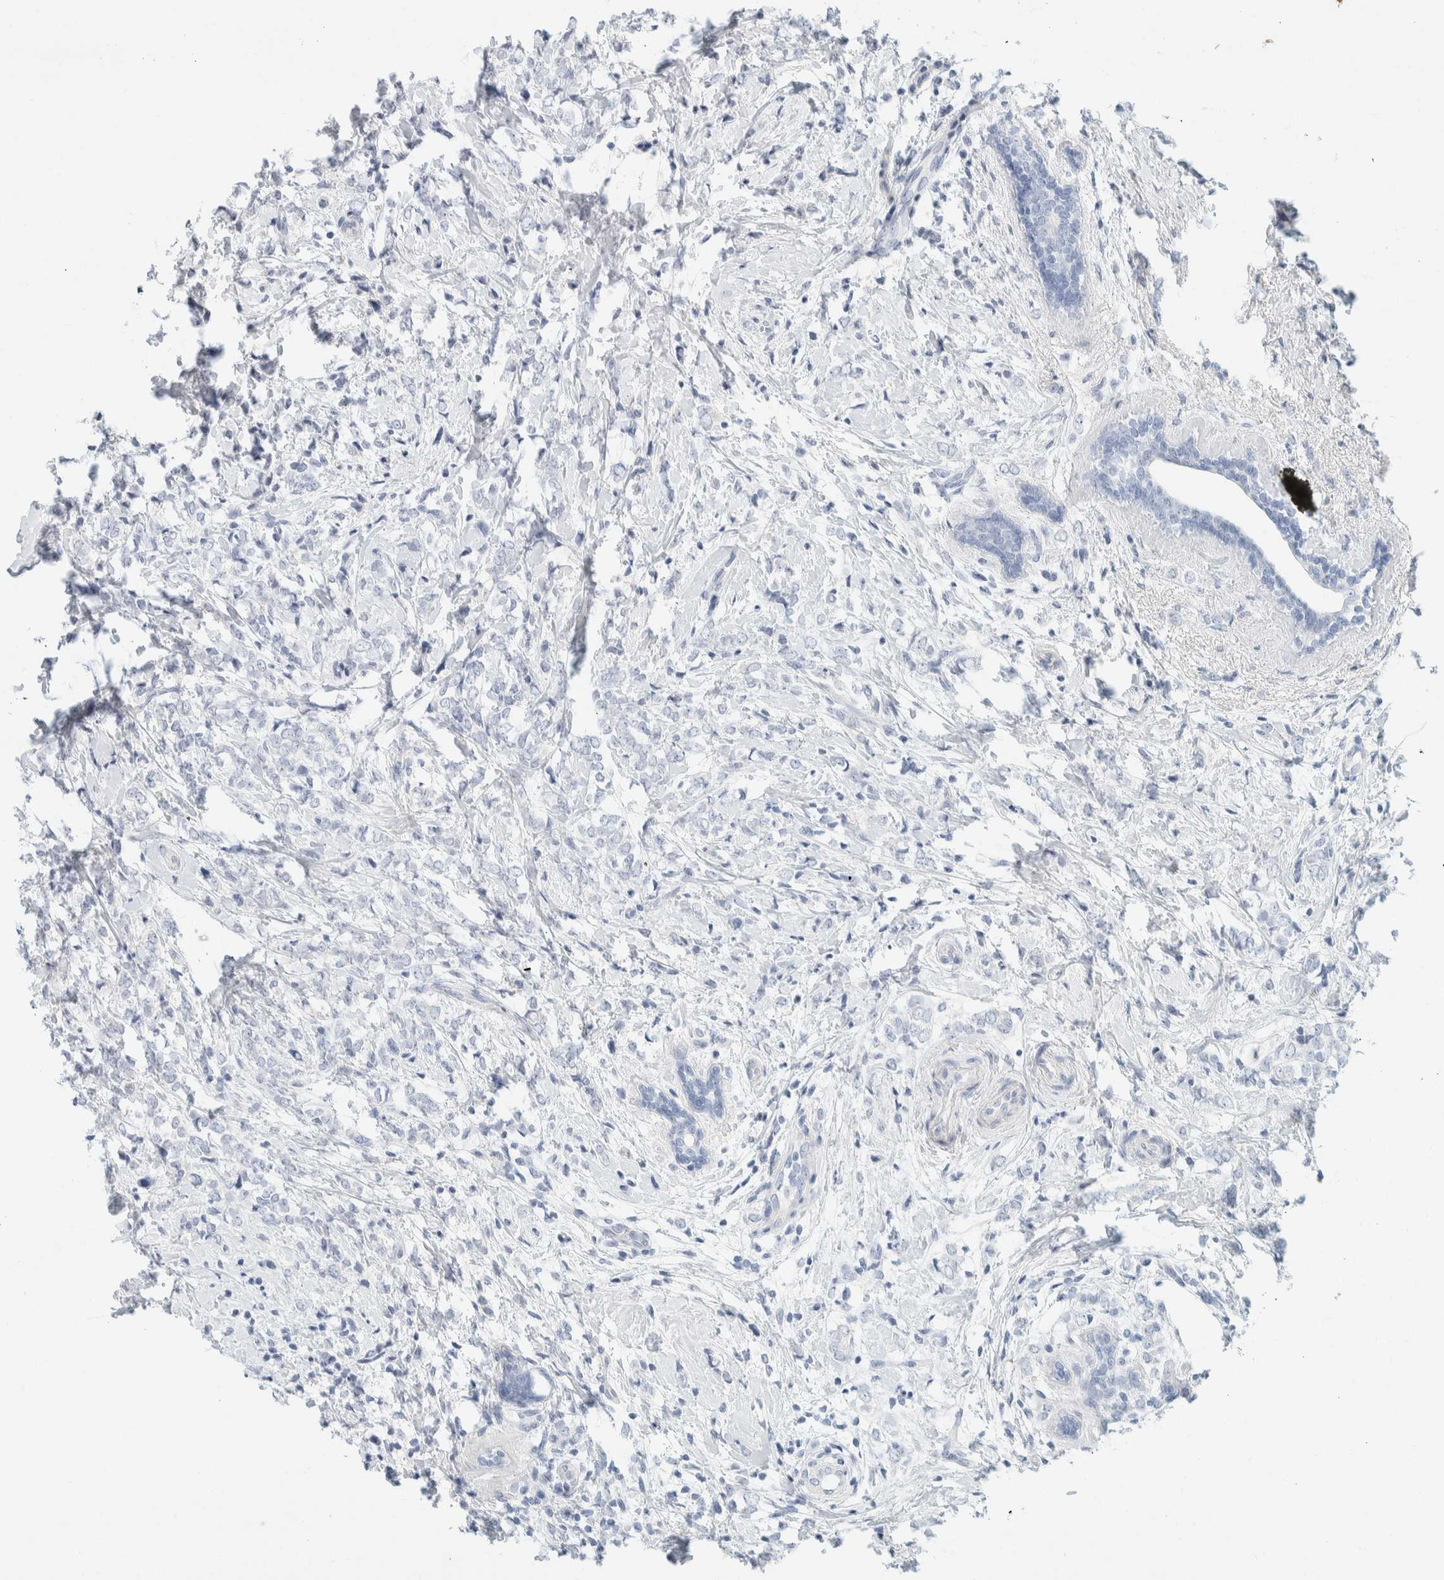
{"staining": {"intensity": "negative", "quantity": "none", "location": "none"}, "tissue": "breast cancer", "cell_type": "Tumor cells", "image_type": "cancer", "snomed": [{"axis": "morphology", "description": "Normal tissue, NOS"}, {"axis": "morphology", "description": "Lobular carcinoma"}, {"axis": "topography", "description": "Breast"}], "caption": "This is a photomicrograph of IHC staining of breast lobular carcinoma, which shows no staining in tumor cells. The staining was performed using DAB (3,3'-diaminobenzidine) to visualize the protein expression in brown, while the nuclei were stained in blue with hematoxylin (Magnification: 20x).", "gene": "ALOX12B", "patient": {"sex": "female", "age": 47}}